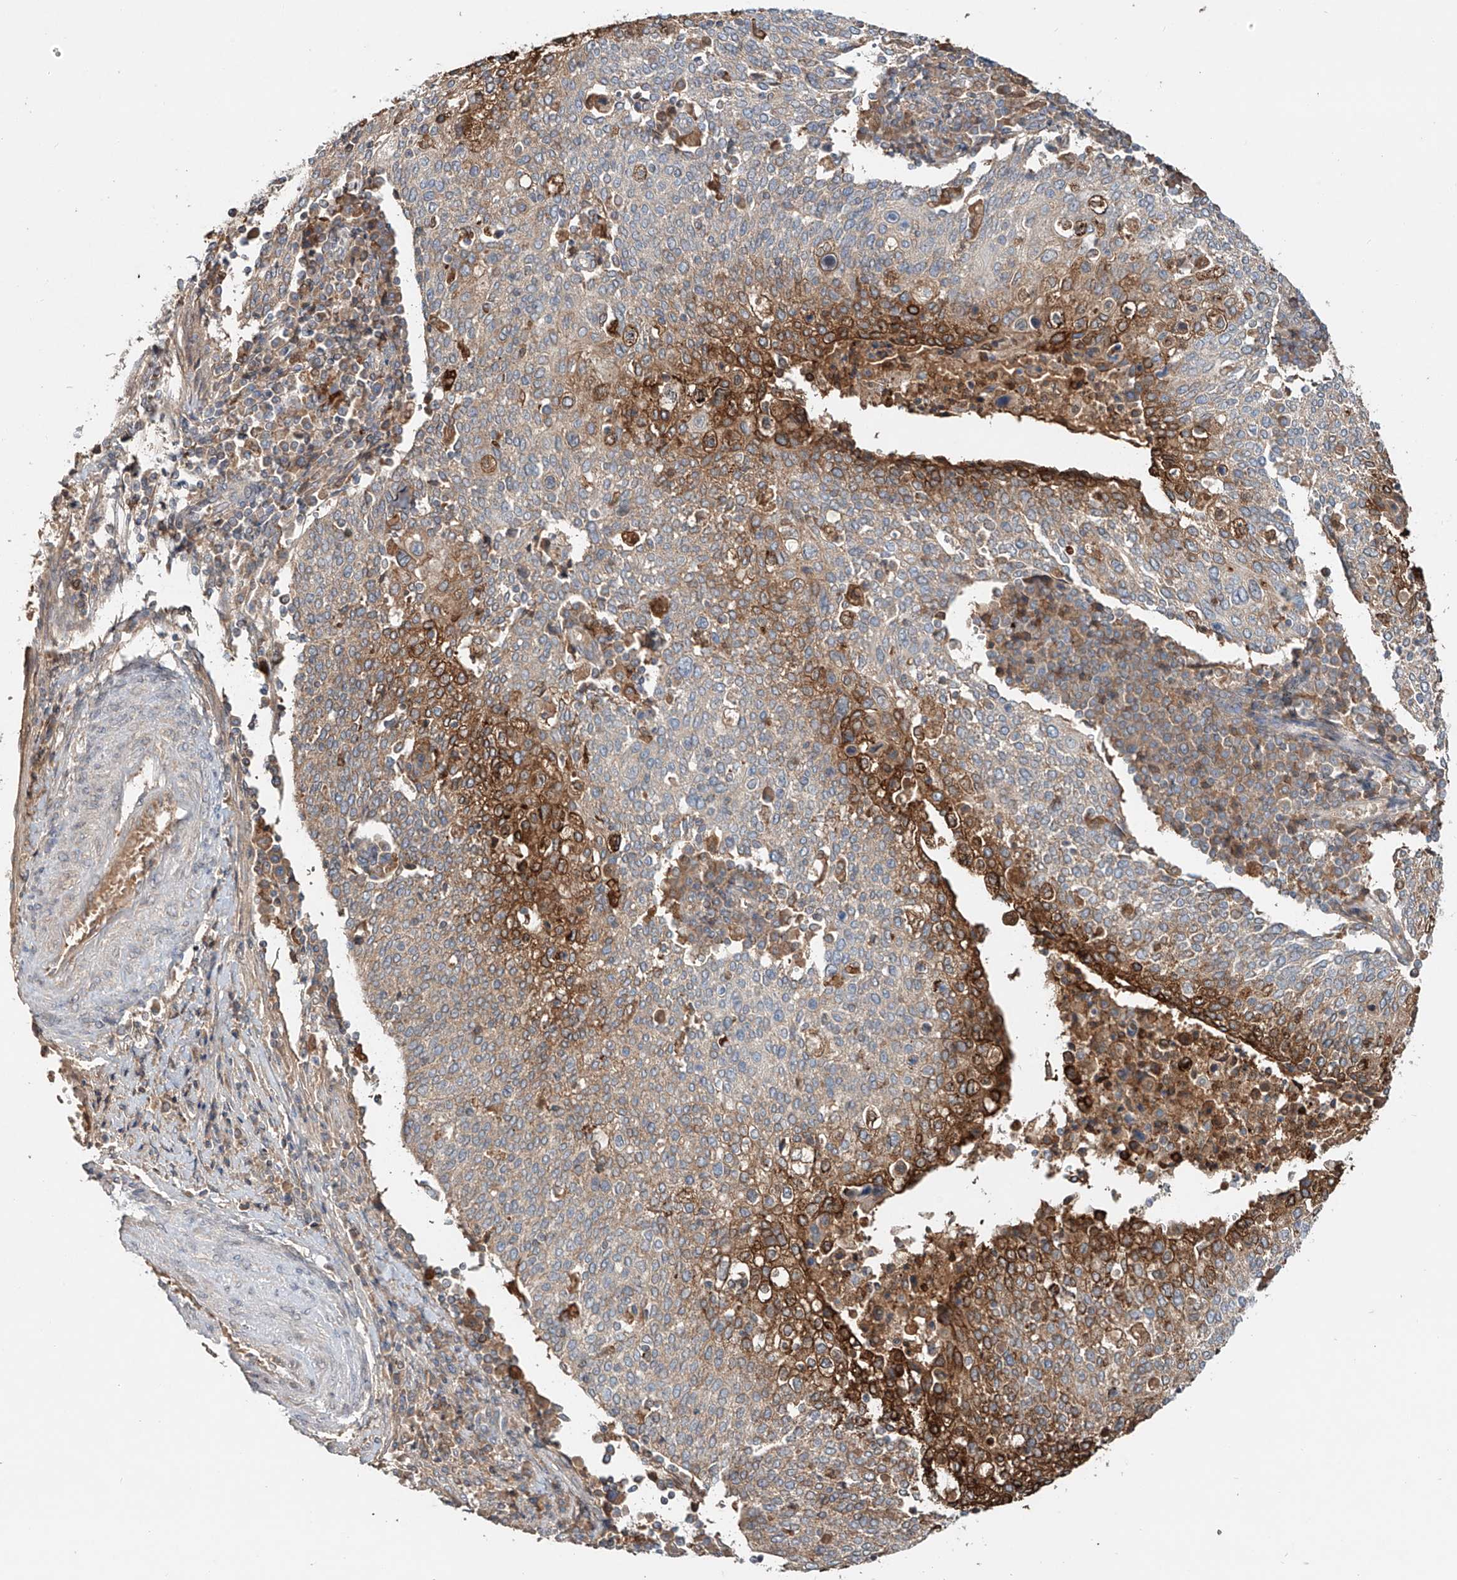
{"staining": {"intensity": "moderate", "quantity": "25%-75%", "location": "cytoplasmic/membranous"}, "tissue": "cervical cancer", "cell_type": "Tumor cells", "image_type": "cancer", "snomed": [{"axis": "morphology", "description": "Squamous cell carcinoma, NOS"}, {"axis": "topography", "description": "Cervix"}], "caption": "This micrograph reveals immunohistochemistry staining of human squamous cell carcinoma (cervical), with medium moderate cytoplasmic/membranous expression in approximately 25%-75% of tumor cells.", "gene": "ERO1A", "patient": {"sex": "female", "age": 40}}